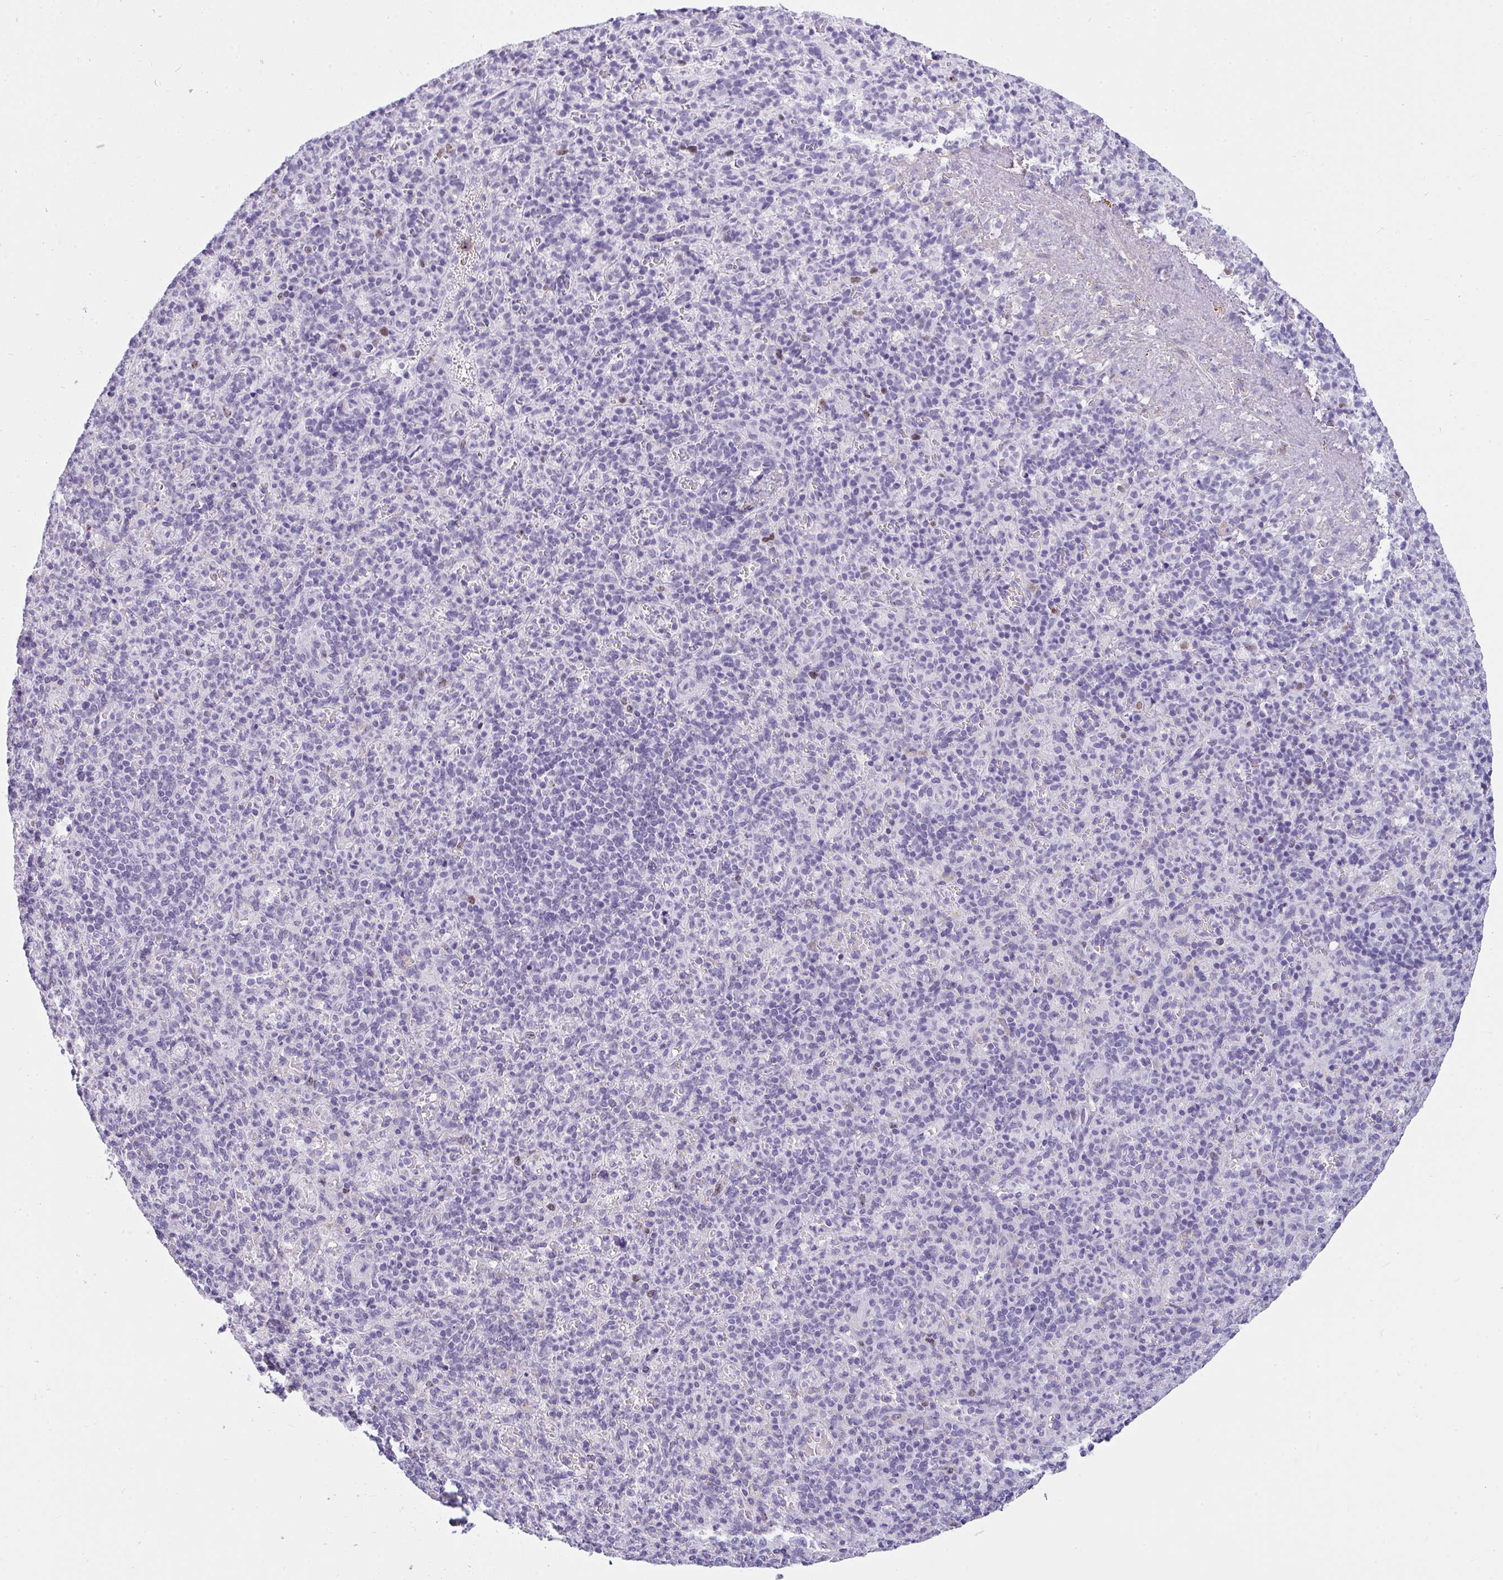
{"staining": {"intensity": "negative", "quantity": "none", "location": "none"}, "tissue": "spleen", "cell_type": "Cells in red pulp", "image_type": "normal", "snomed": [{"axis": "morphology", "description": "Normal tissue, NOS"}, {"axis": "topography", "description": "Spleen"}], "caption": "An immunohistochemistry (IHC) histopathology image of normal spleen is shown. There is no staining in cells in red pulp of spleen.", "gene": "SUZ12", "patient": {"sex": "female", "age": 74}}